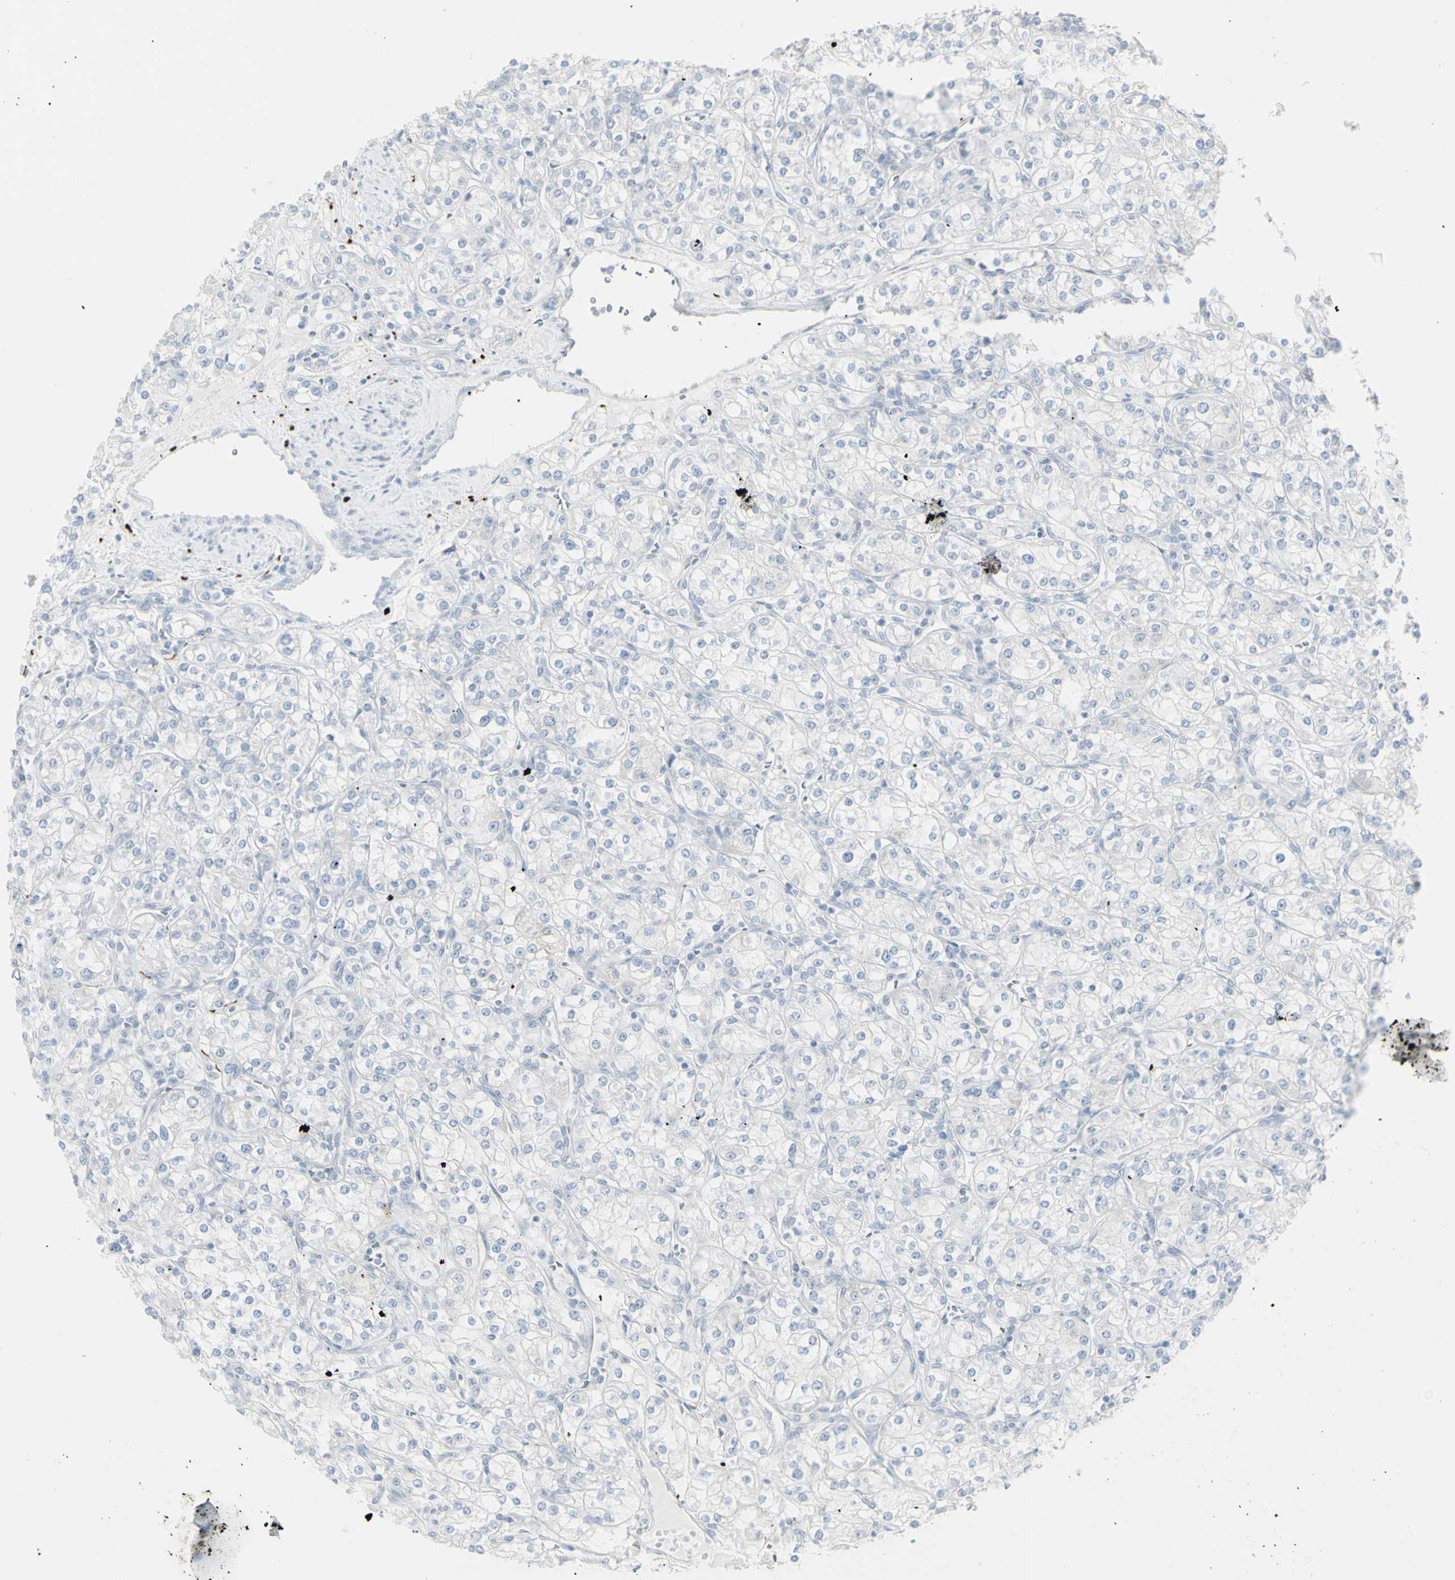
{"staining": {"intensity": "negative", "quantity": "none", "location": "none"}, "tissue": "renal cancer", "cell_type": "Tumor cells", "image_type": "cancer", "snomed": [{"axis": "morphology", "description": "Adenocarcinoma, NOS"}, {"axis": "topography", "description": "Kidney"}], "caption": "DAB (3,3'-diaminobenzidine) immunohistochemical staining of human renal adenocarcinoma reveals no significant expression in tumor cells. (Brightfield microscopy of DAB (3,3'-diaminobenzidine) immunohistochemistry at high magnification).", "gene": "ENSG00000198211", "patient": {"sex": "male", "age": 77}}